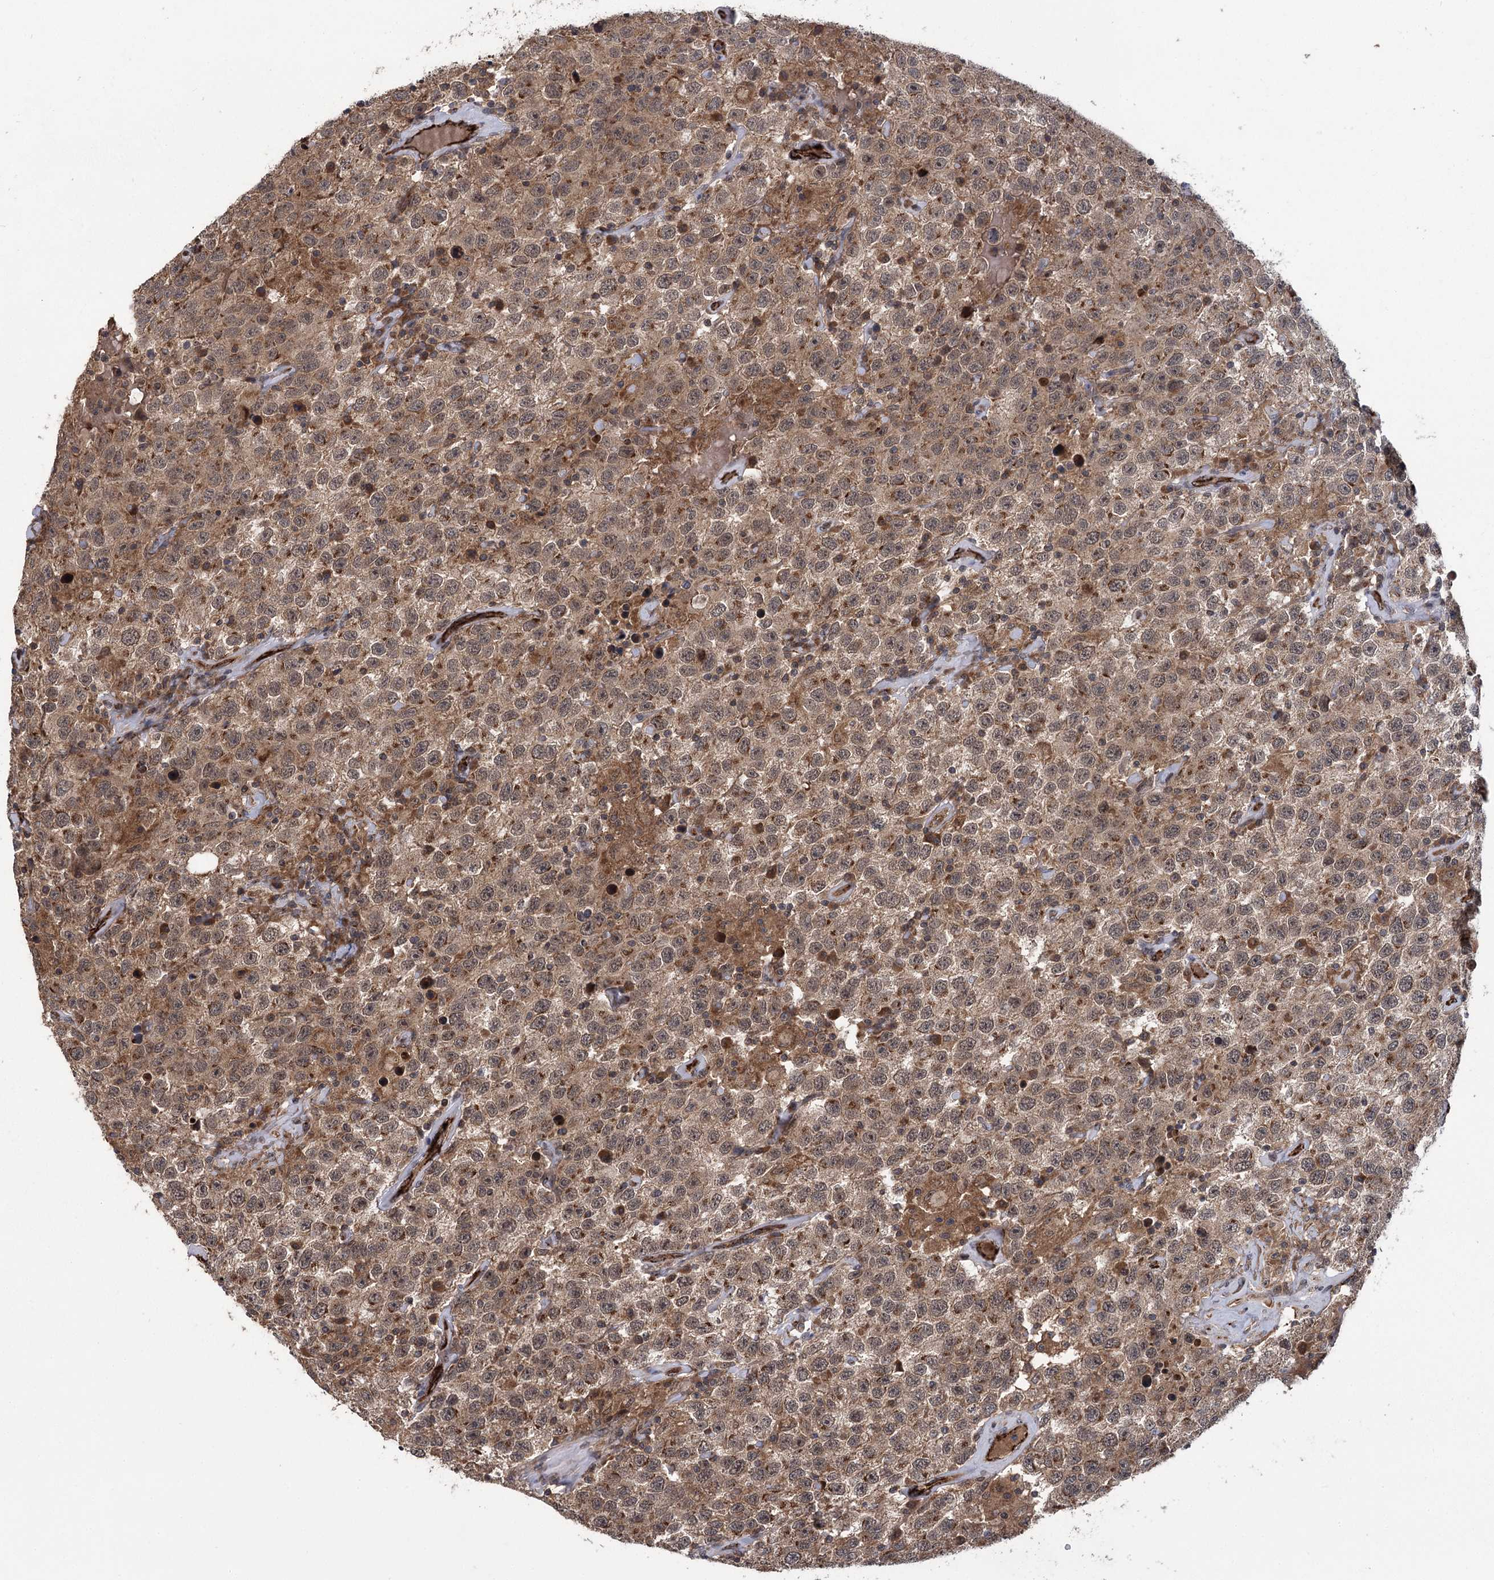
{"staining": {"intensity": "moderate", "quantity": ">75%", "location": "cytoplasmic/membranous,nuclear"}, "tissue": "testis cancer", "cell_type": "Tumor cells", "image_type": "cancer", "snomed": [{"axis": "morphology", "description": "Seminoma, NOS"}, {"axis": "topography", "description": "Testis"}], "caption": "A micrograph of testis cancer (seminoma) stained for a protein demonstrates moderate cytoplasmic/membranous and nuclear brown staining in tumor cells.", "gene": "CARD19", "patient": {"sex": "male", "age": 41}}